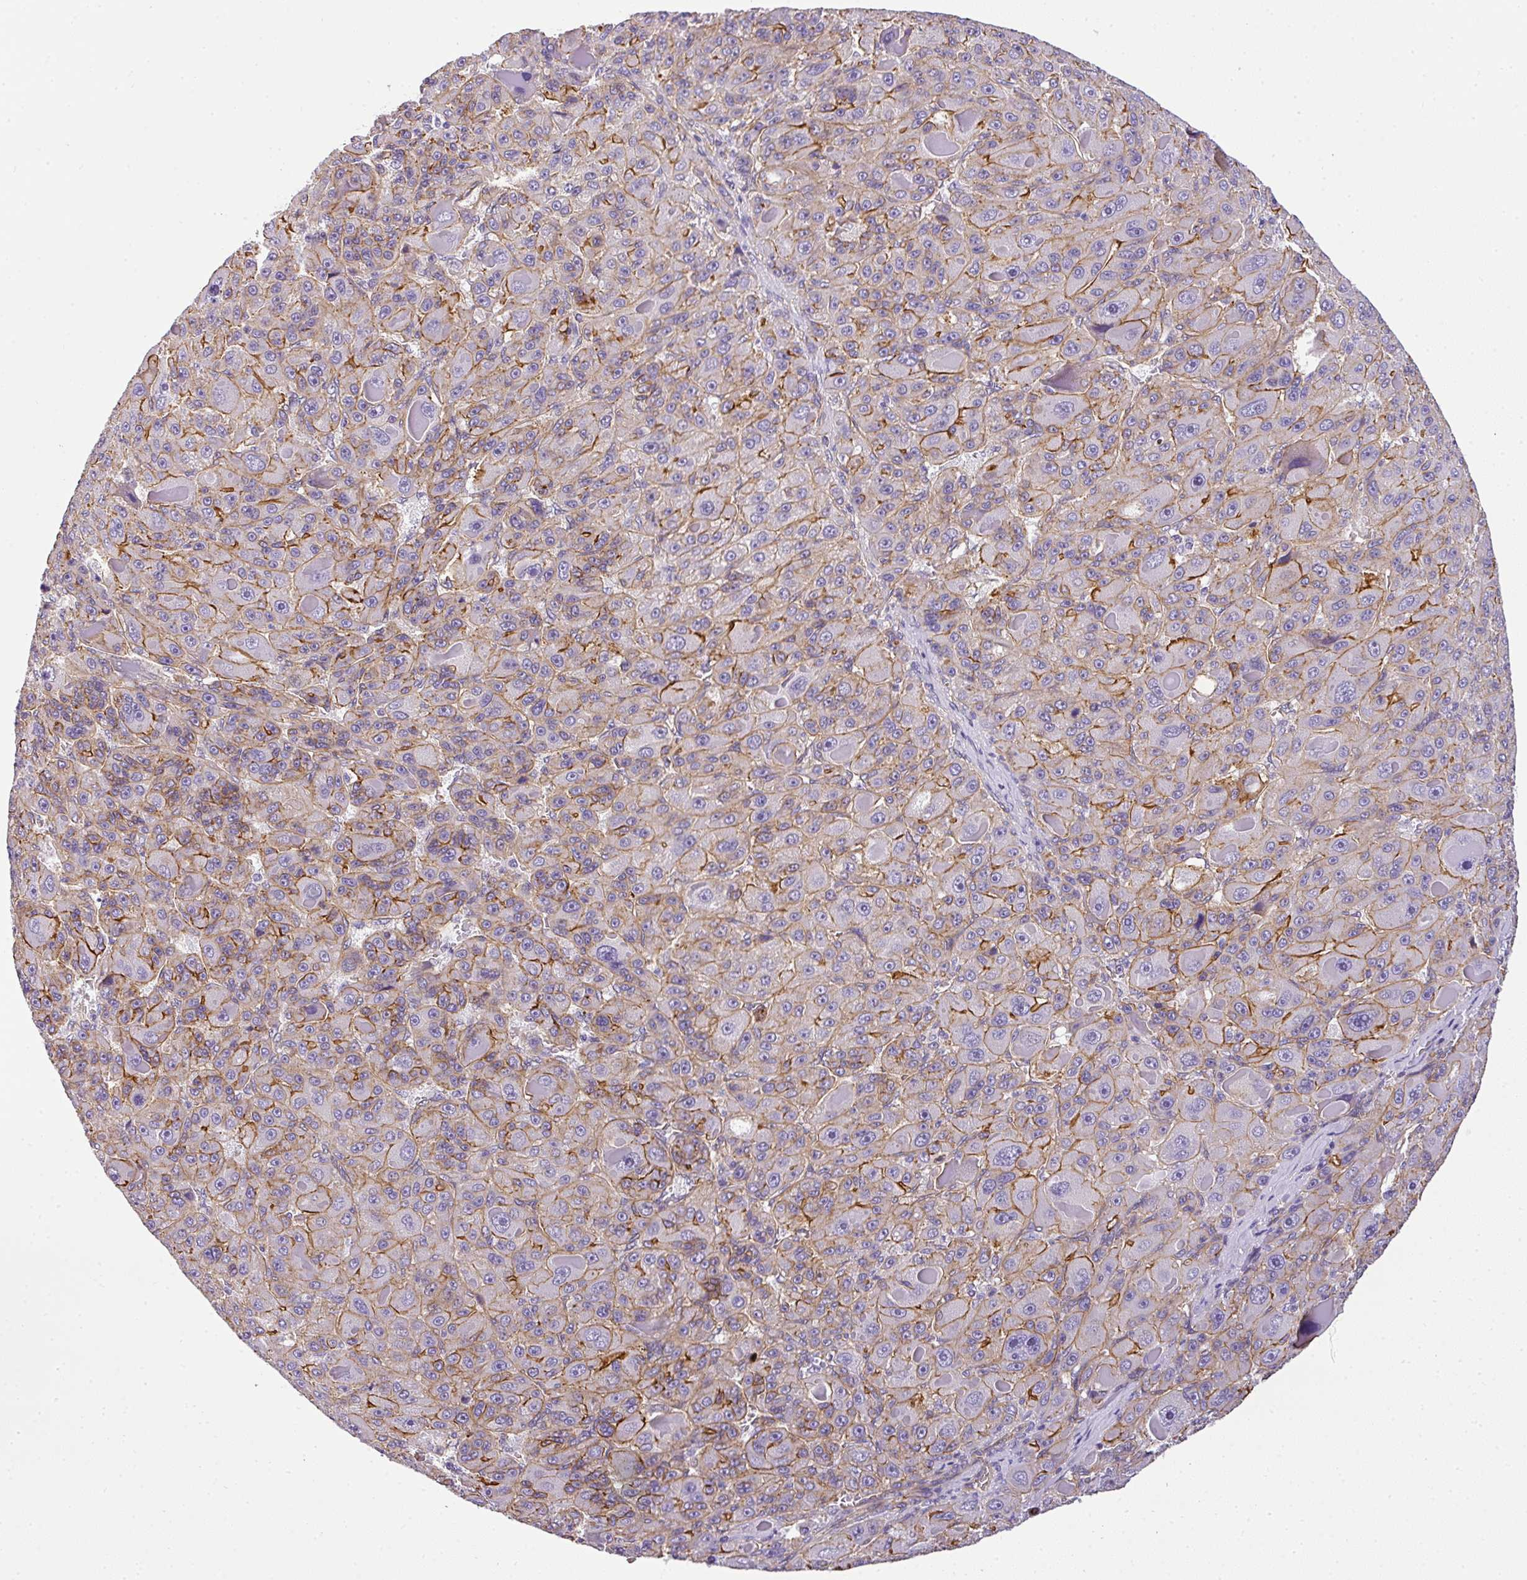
{"staining": {"intensity": "moderate", "quantity": "25%-75%", "location": "cytoplasmic/membranous"}, "tissue": "liver cancer", "cell_type": "Tumor cells", "image_type": "cancer", "snomed": [{"axis": "morphology", "description": "Carcinoma, Hepatocellular, NOS"}, {"axis": "topography", "description": "Liver"}], "caption": "Protein staining of liver hepatocellular carcinoma tissue reveals moderate cytoplasmic/membranous expression in about 25%-75% of tumor cells.", "gene": "OR11H4", "patient": {"sex": "male", "age": 76}}